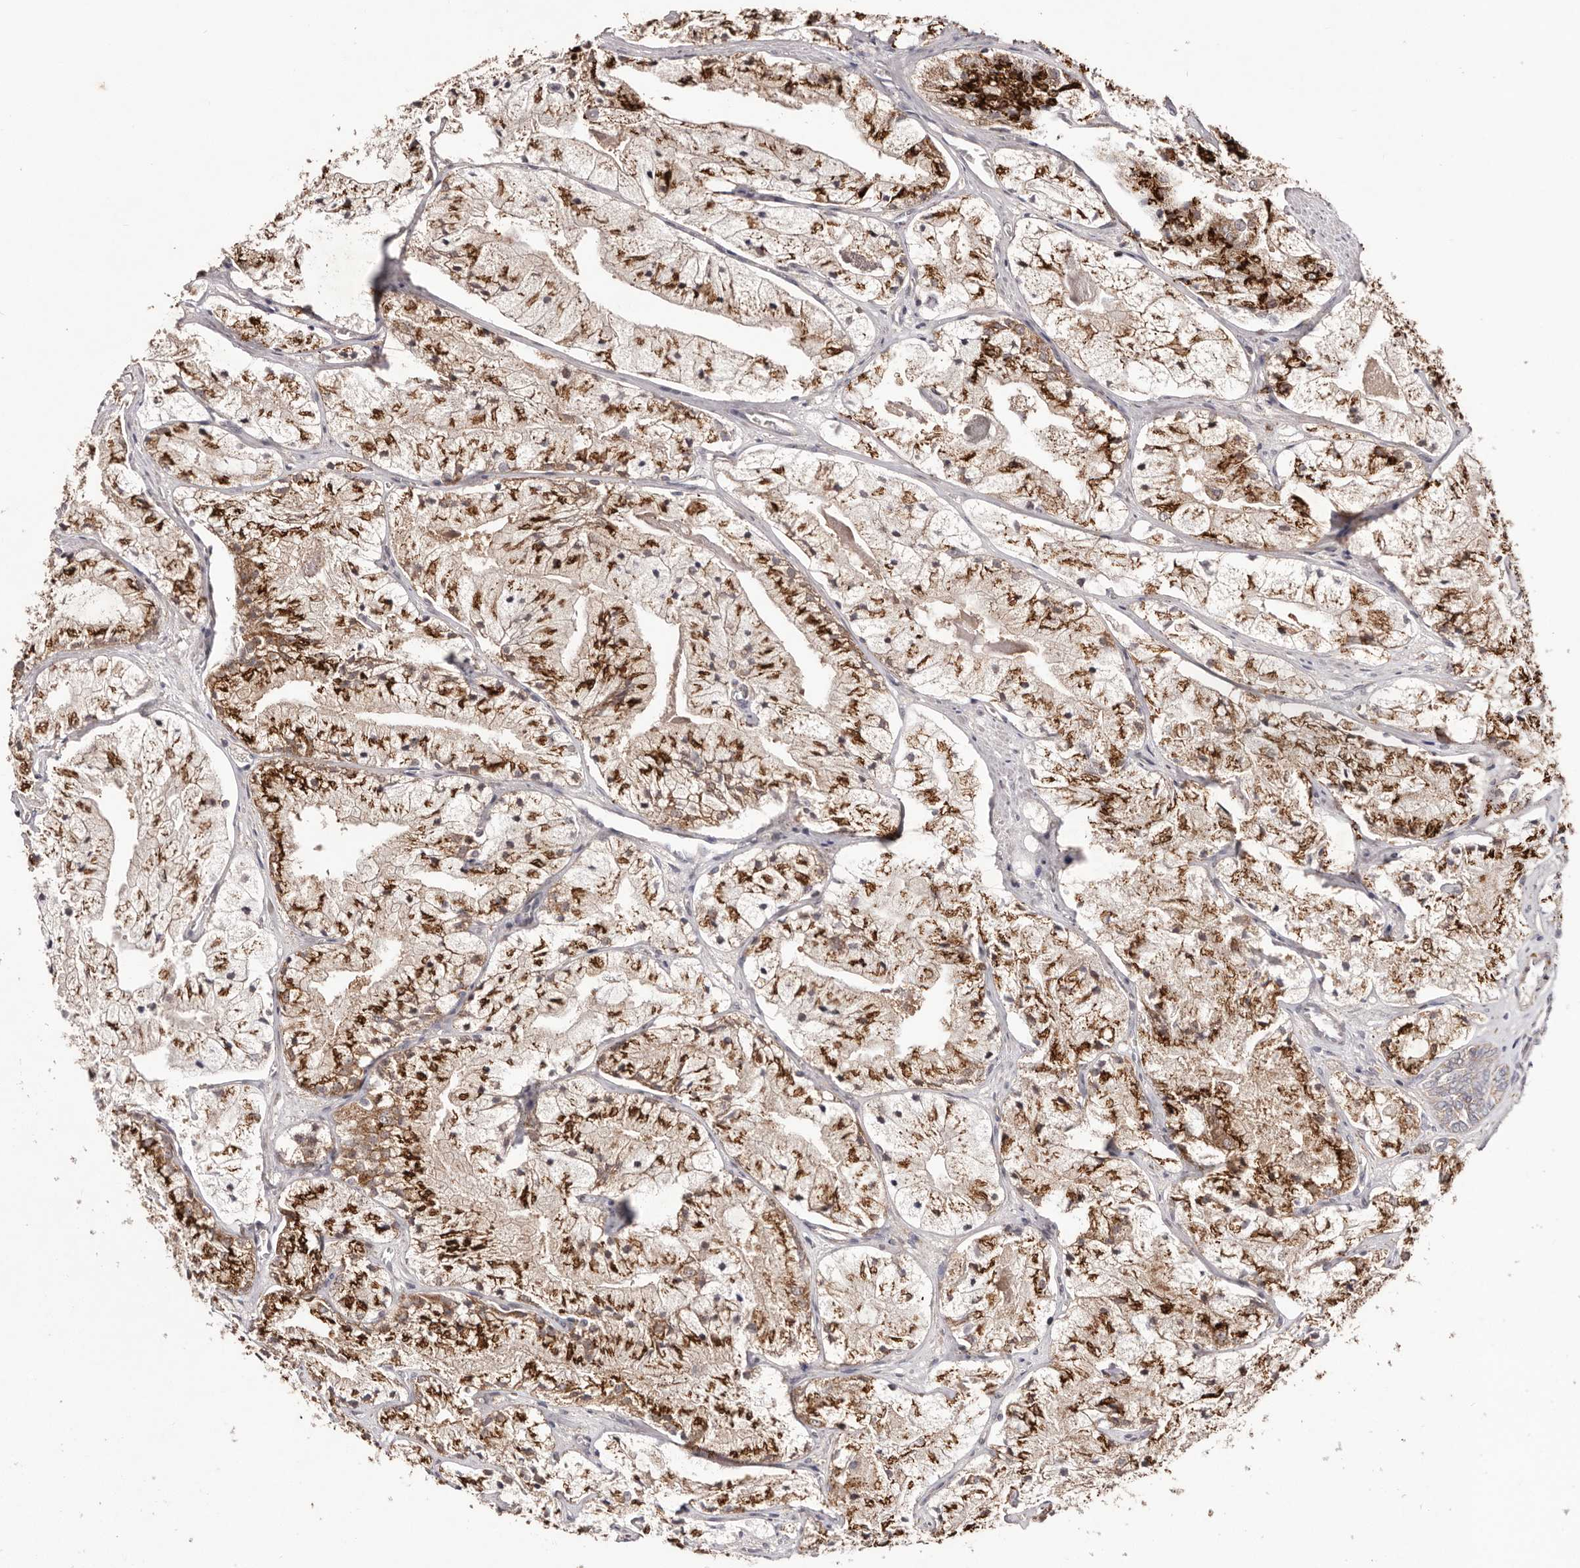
{"staining": {"intensity": "strong", "quantity": ">75%", "location": "cytoplasmic/membranous"}, "tissue": "prostate cancer", "cell_type": "Tumor cells", "image_type": "cancer", "snomed": [{"axis": "morphology", "description": "Adenocarcinoma, High grade"}, {"axis": "topography", "description": "Prostate"}], "caption": "Brown immunohistochemical staining in high-grade adenocarcinoma (prostate) displays strong cytoplasmic/membranous staining in about >75% of tumor cells.", "gene": "EGR3", "patient": {"sex": "male", "age": 50}}